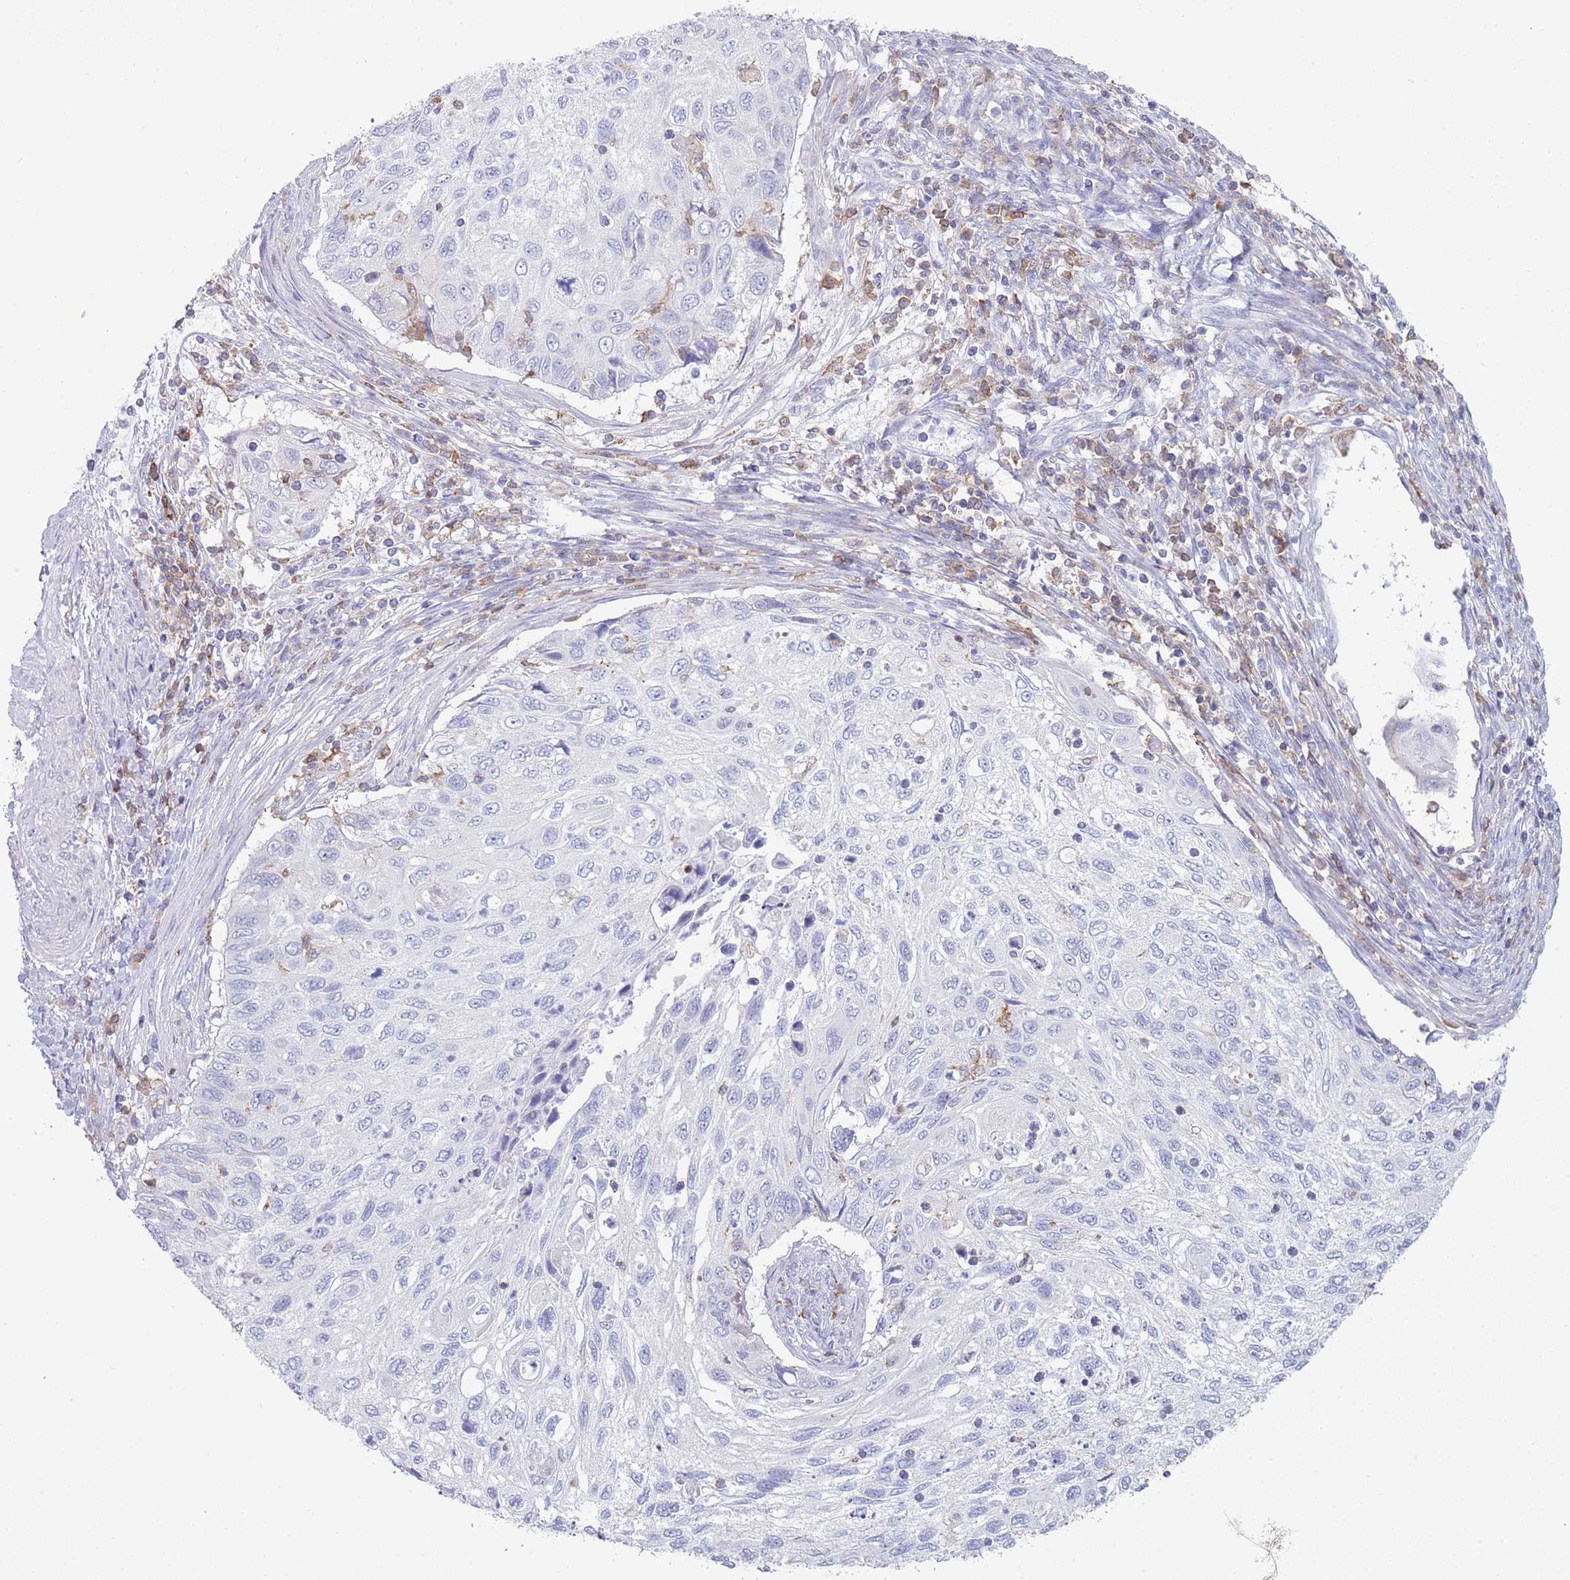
{"staining": {"intensity": "negative", "quantity": "none", "location": "none"}, "tissue": "cervical cancer", "cell_type": "Tumor cells", "image_type": "cancer", "snomed": [{"axis": "morphology", "description": "Squamous cell carcinoma, NOS"}, {"axis": "topography", "description": "Cervix"}], "caption": "The immunohistochemistry (IHC) image has no significant positivity in tumor cells of cervical cancer (squamous cell carcinoma) tissue.", "gene": "LPXN", "patient": {"sex": "female", "age": 70}}